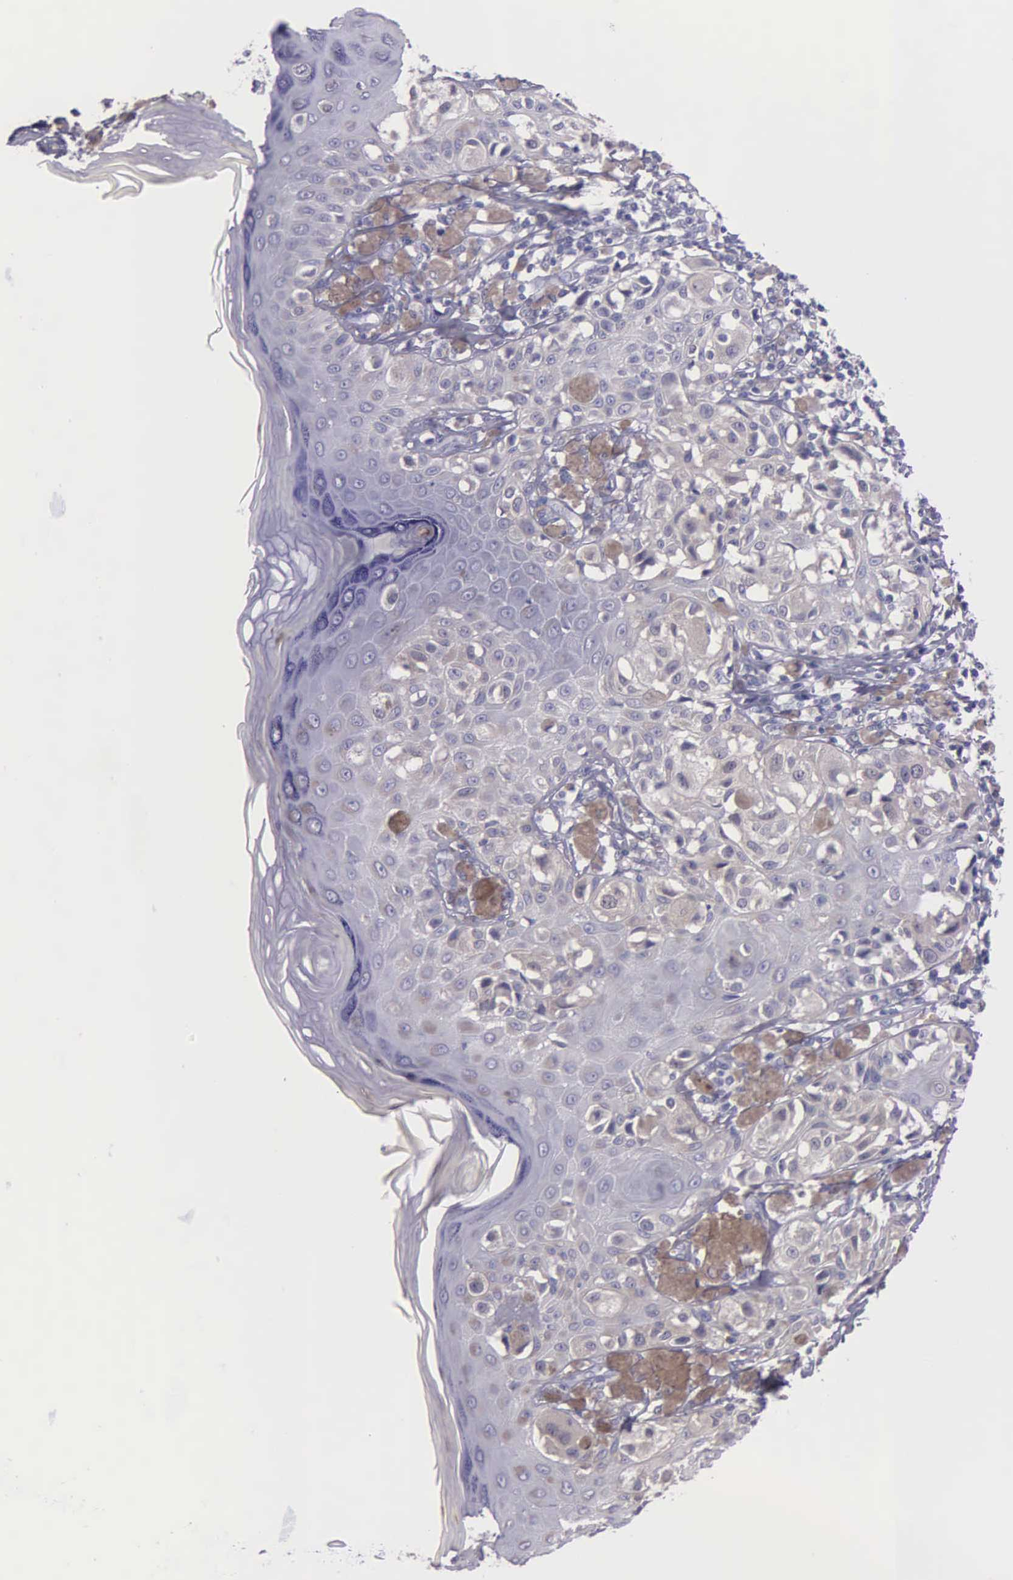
{"staining": {"intensity": "negative", "quantity": "none", "location": "none"}, "tissue": "melanoma", "cell_type": "Tumor cells", "image_type": "cancer", "snomed": [{"axis": "morphology", "description": "Malignant melanoma, NOS"}, {"axis": "topography", "description": "Skin"}], "caption": "This is an immunohistochemistry image of melanoma. There is no positivity in tumor cells.", "gene": "MIA2", "patient": {"sex": "female", "age": 55}}